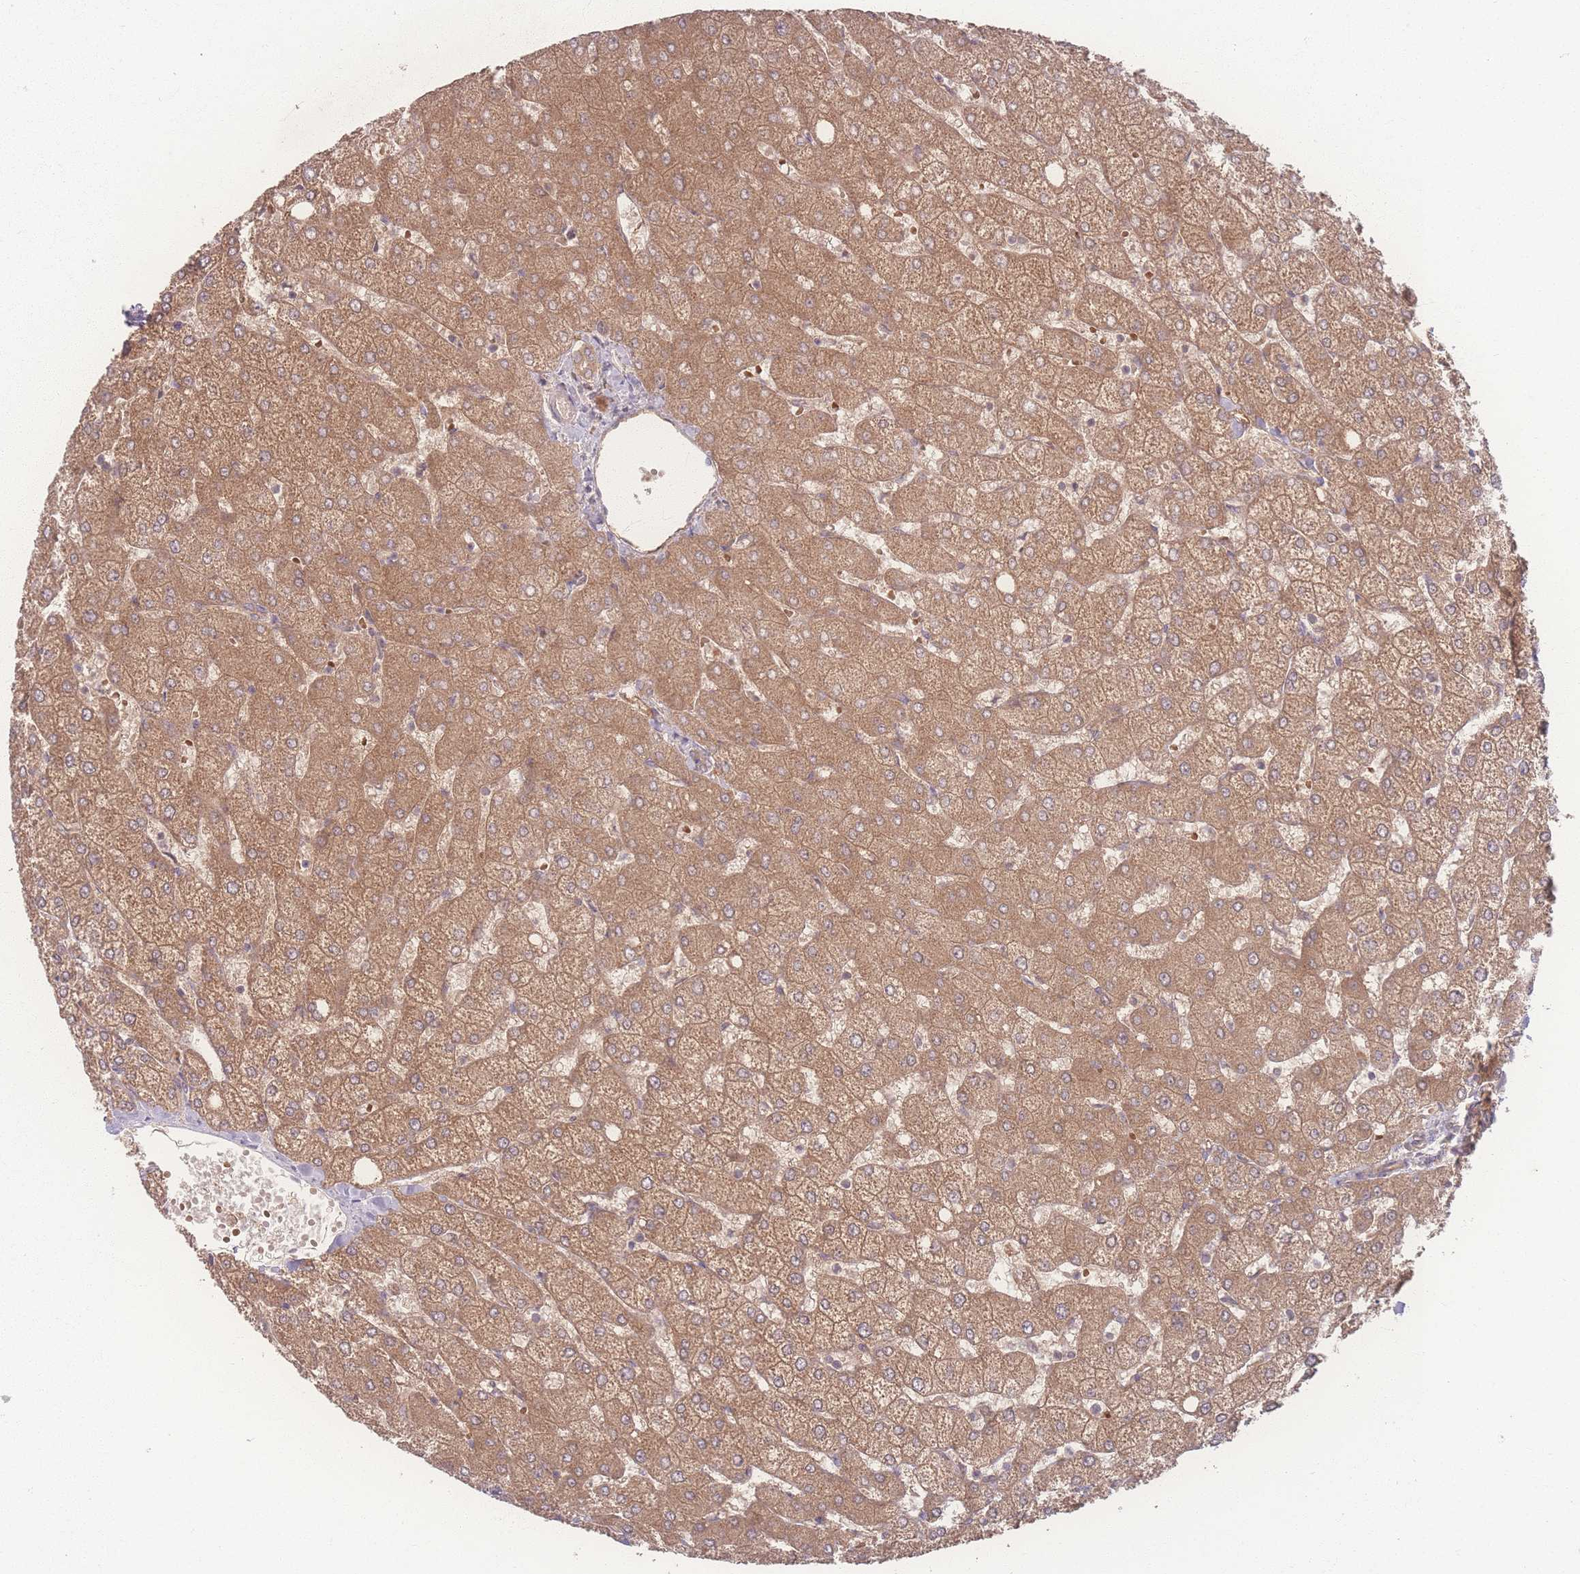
{"staining": {"intensity": "weak", "quantity": ">75%", "location": "cytoplasmic/membranous"}, "tissue": "liver", "cell_type": "Cholangiocytes", "image_type": "normal", "snomed": [{"axis": "morphology", "description": "Normal tissue, NOS"}, {"axis": "topography", "description": "Liver"}], "caption": "Immunohistochemistry image of normal liver stained for a protein (brown), which reveals low levels of weak cytoplasmic/membranous expression in approximately >75% of cholangiocytes.", "gene": "INSR", "patient": {"sex": "female", "age": 54}}